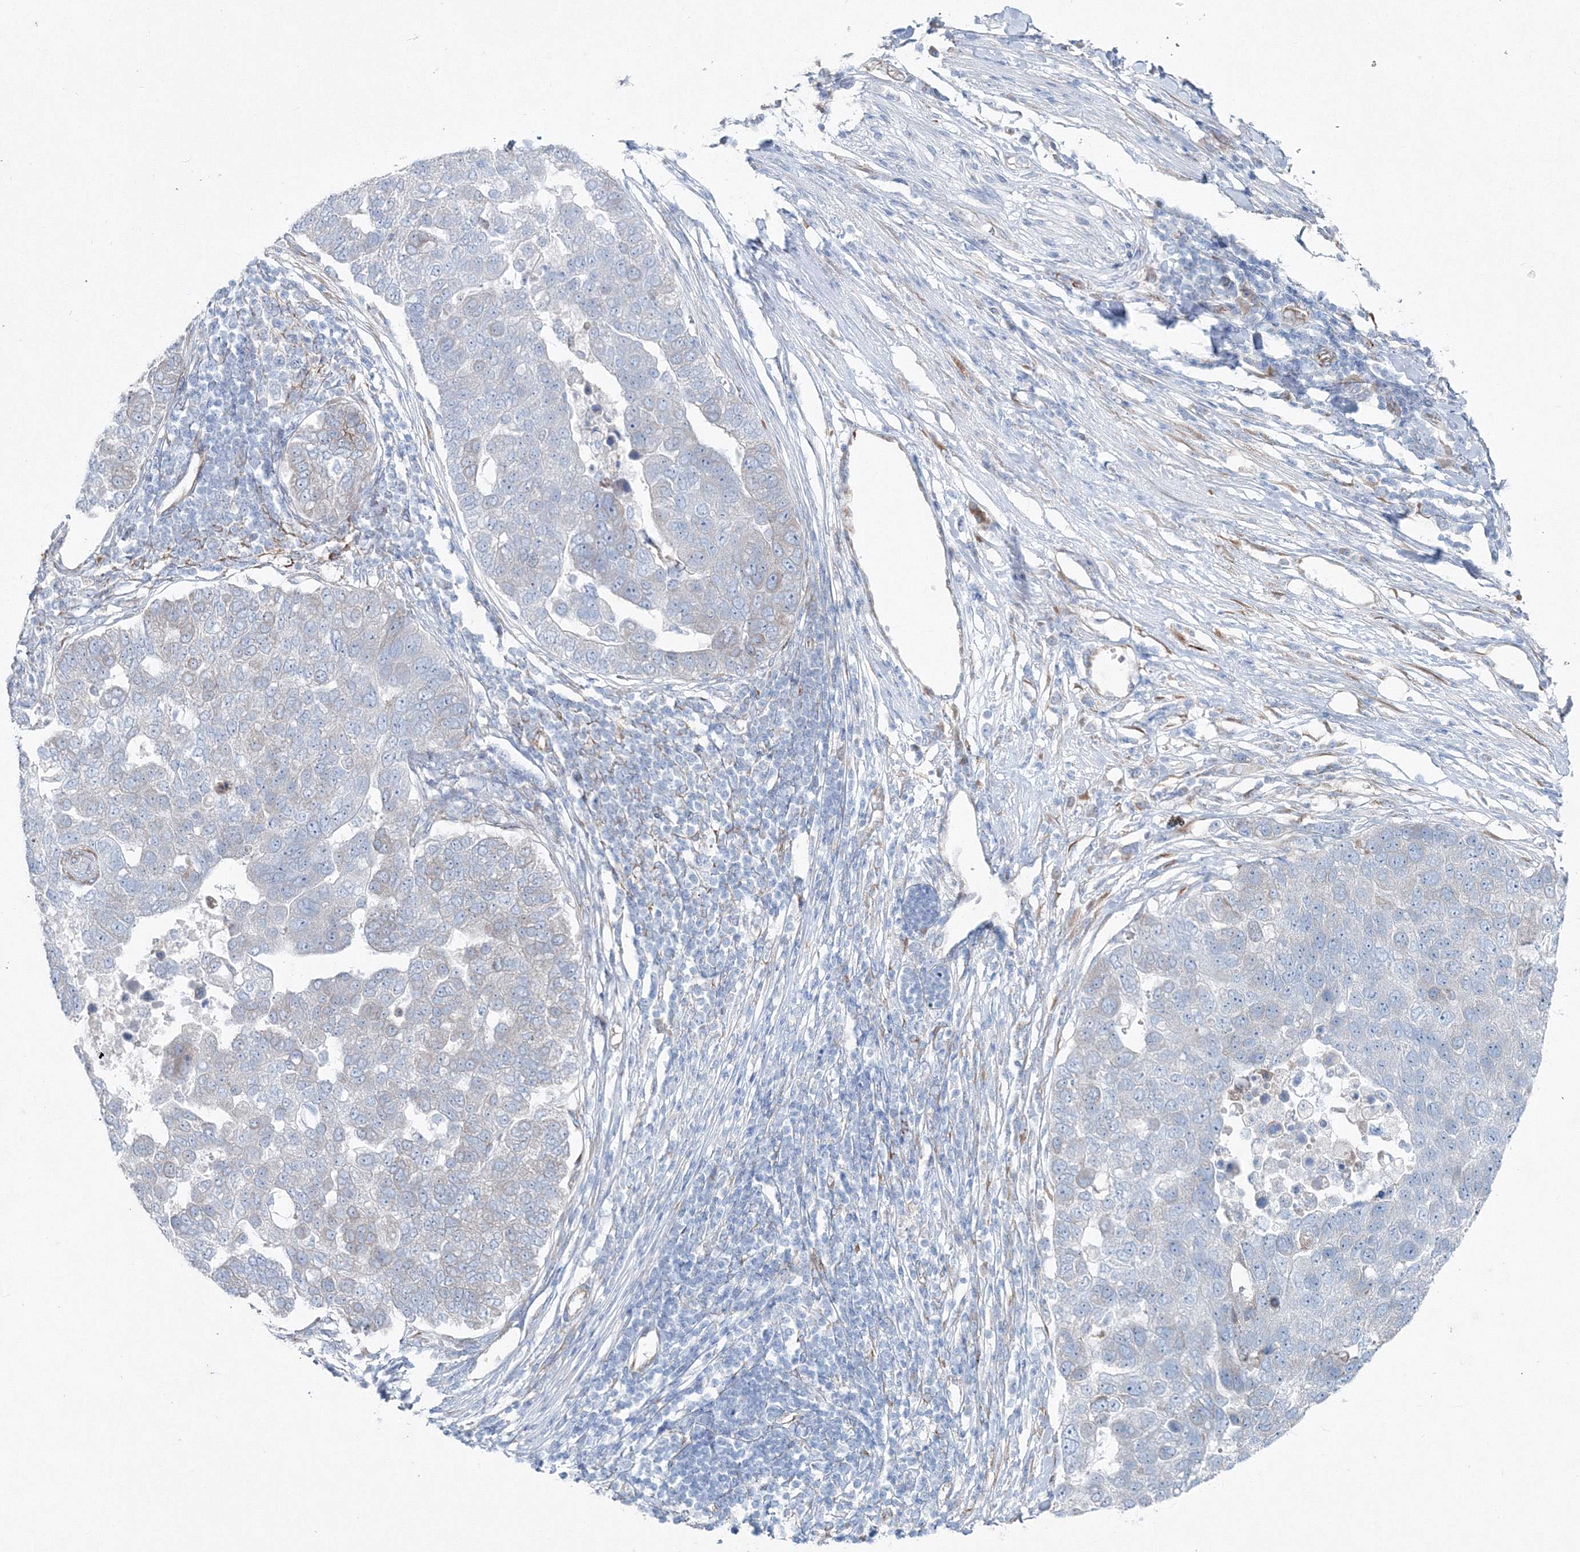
{"staining": {"intensity": "negative", "quantity": "none", "location": "none"}, "tissue": "pancreatic cancer", "cell_type": "Tumor cells", "image_type": "cancer", "snomed": [{"axis": "morphology", "description": "Adenocarcinoma, NOS"}, {"axis": "topography", "description": "Pancreas"}], "caption": "IHC histopathology image of neoplastic tissue: human pancreatic cancer (adenocarcinoma) stained with DAB shows no significant protein staining in tumor cells.", "gene": "RCN1", "patient": {"sex": "female", "age": 61}}